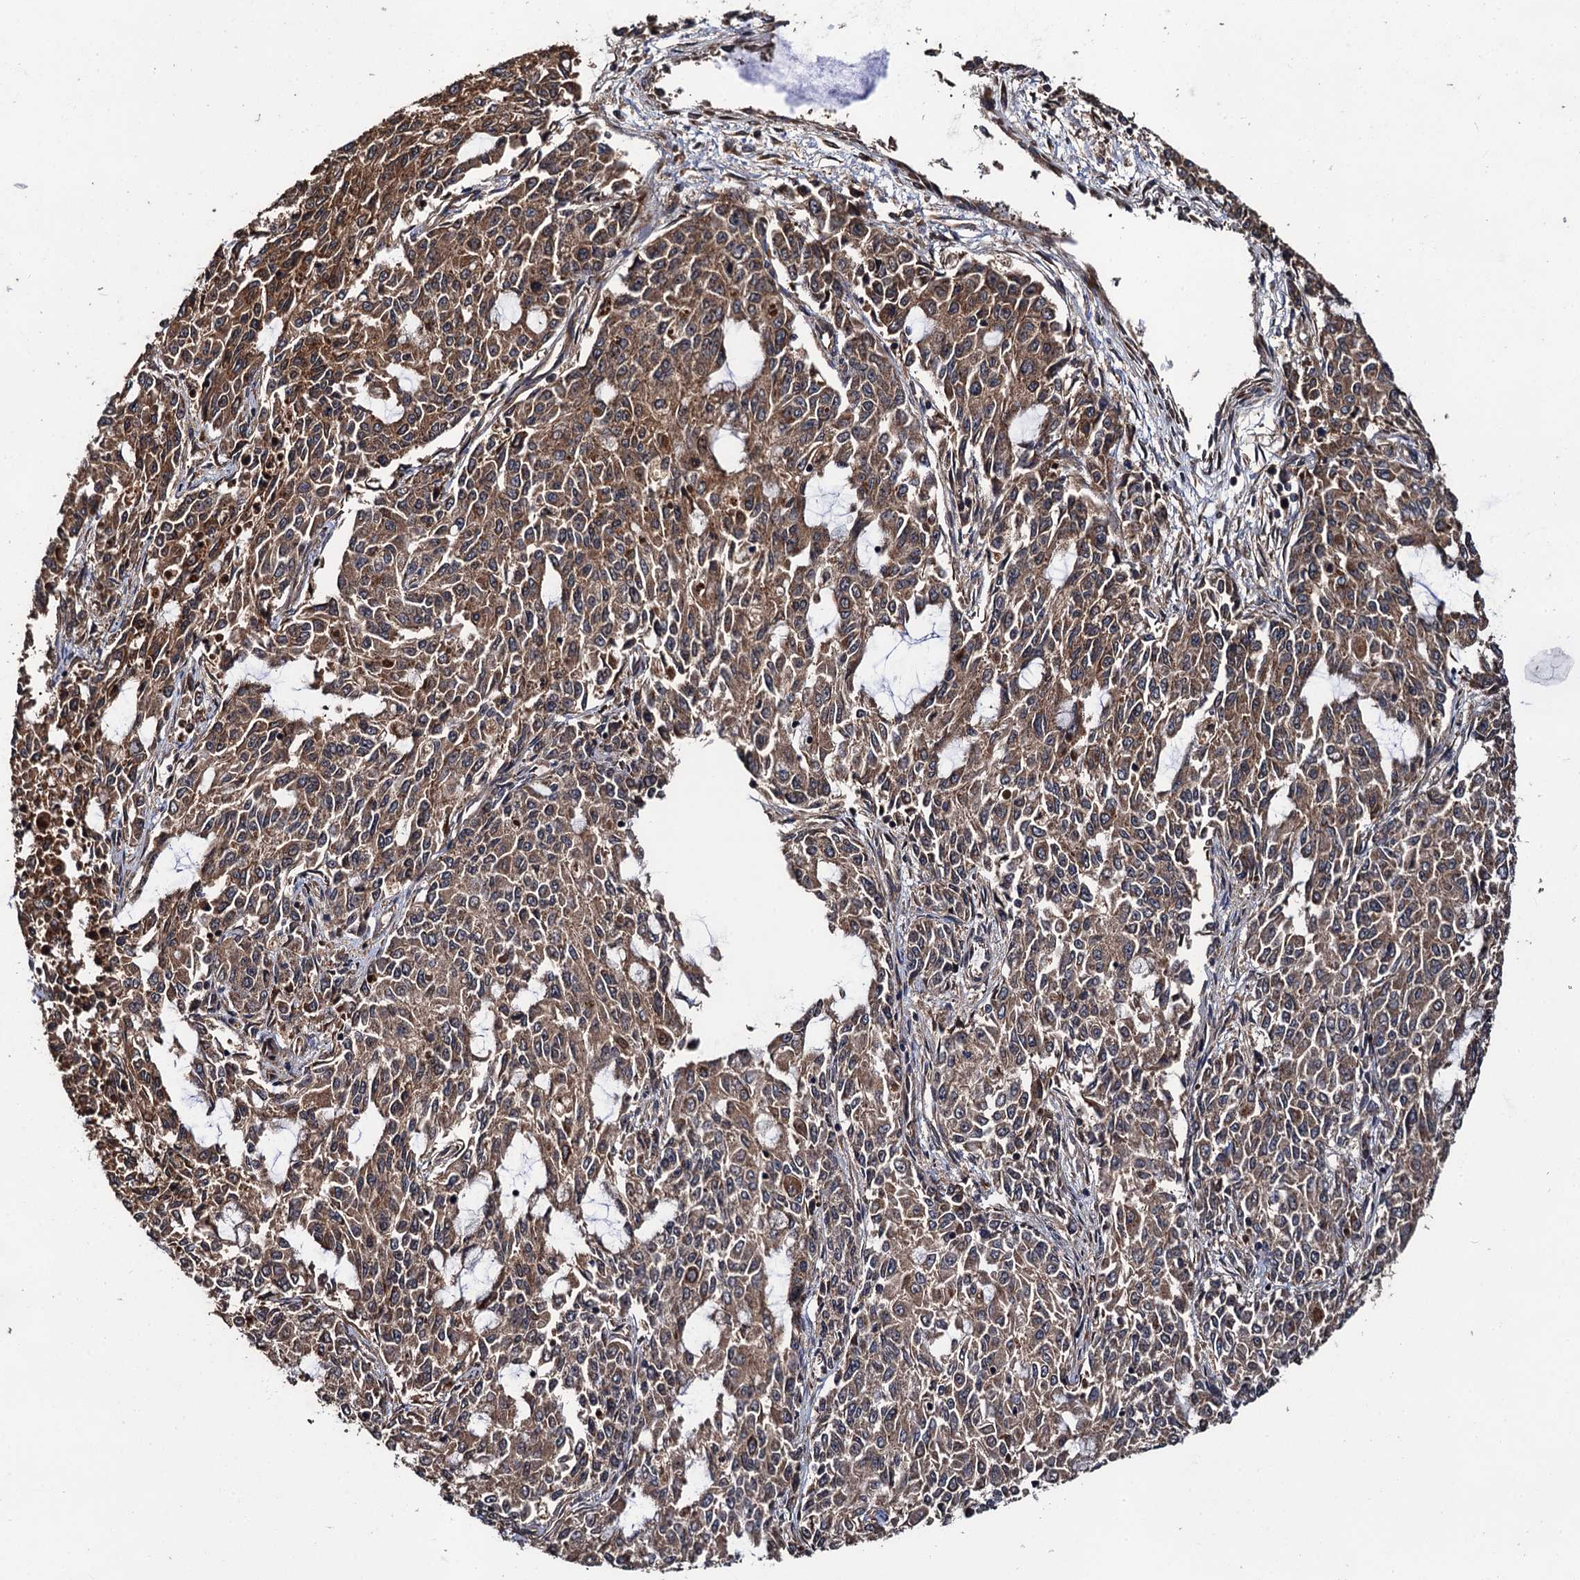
{"staining": {"intensity": "moderate", "quantity": ">75%", "location": "cytoplasmic/membranous"}, "tissue": "endometrial cancer", "cell_type": "Tumor cells", "image_type": "cancer", "snomed": [{"axis": "morphology", "description": "Adenocarcinoma, NOS"}, {"axis": "topography", "description": "Endometrium"}], "caption": "Protein analysis of adenocarcinoma (endometrial) tissue shows moderate cytoplasmic/membranous expression in approximately >75% of tumor cells.", "gene": "MIER2", "patient": {"sex": "female", "age": 50}}